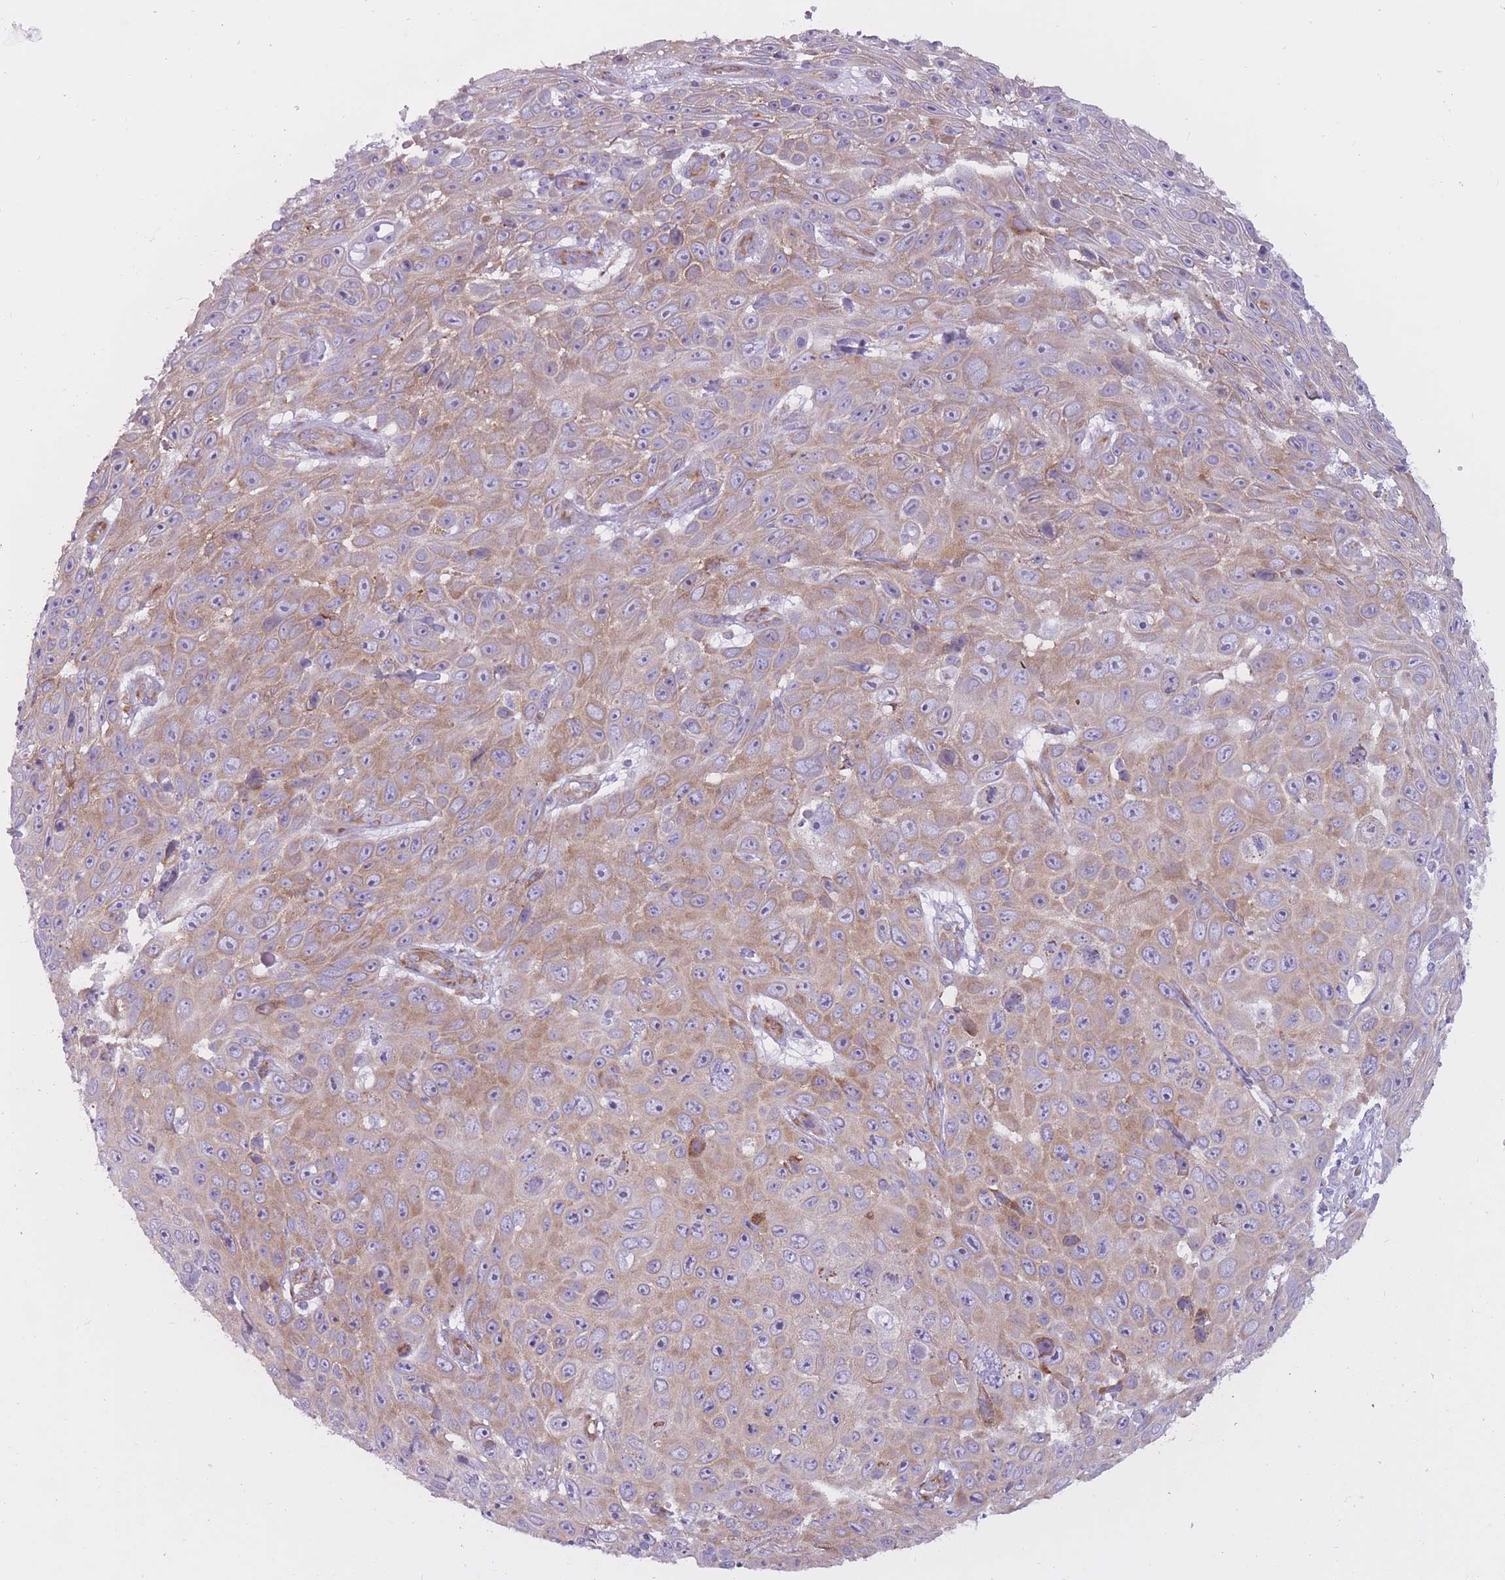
{"staining": {"intensity": "weak", "quantity": "25%-75%", "location": "cytoplasmic/membranous"}, "tissue": "skin cancer", "cell_type": "Tumor cells", "image_type": "cancer", "snomed": [{"axis": "morphology", "description": "Squamous cell carcinoma, NOS"}, {"axis": "topography", "description": "Skin"}], "caption": "A photomicrograph of skin cancer stained for a protein reveals weak cytoplasmic/membranous brown staining in tumor cells. (IHC, brightfield microscopy, high magnification).", "gene": "RPL18", "patient": {"sex": "male", "age": 82}}